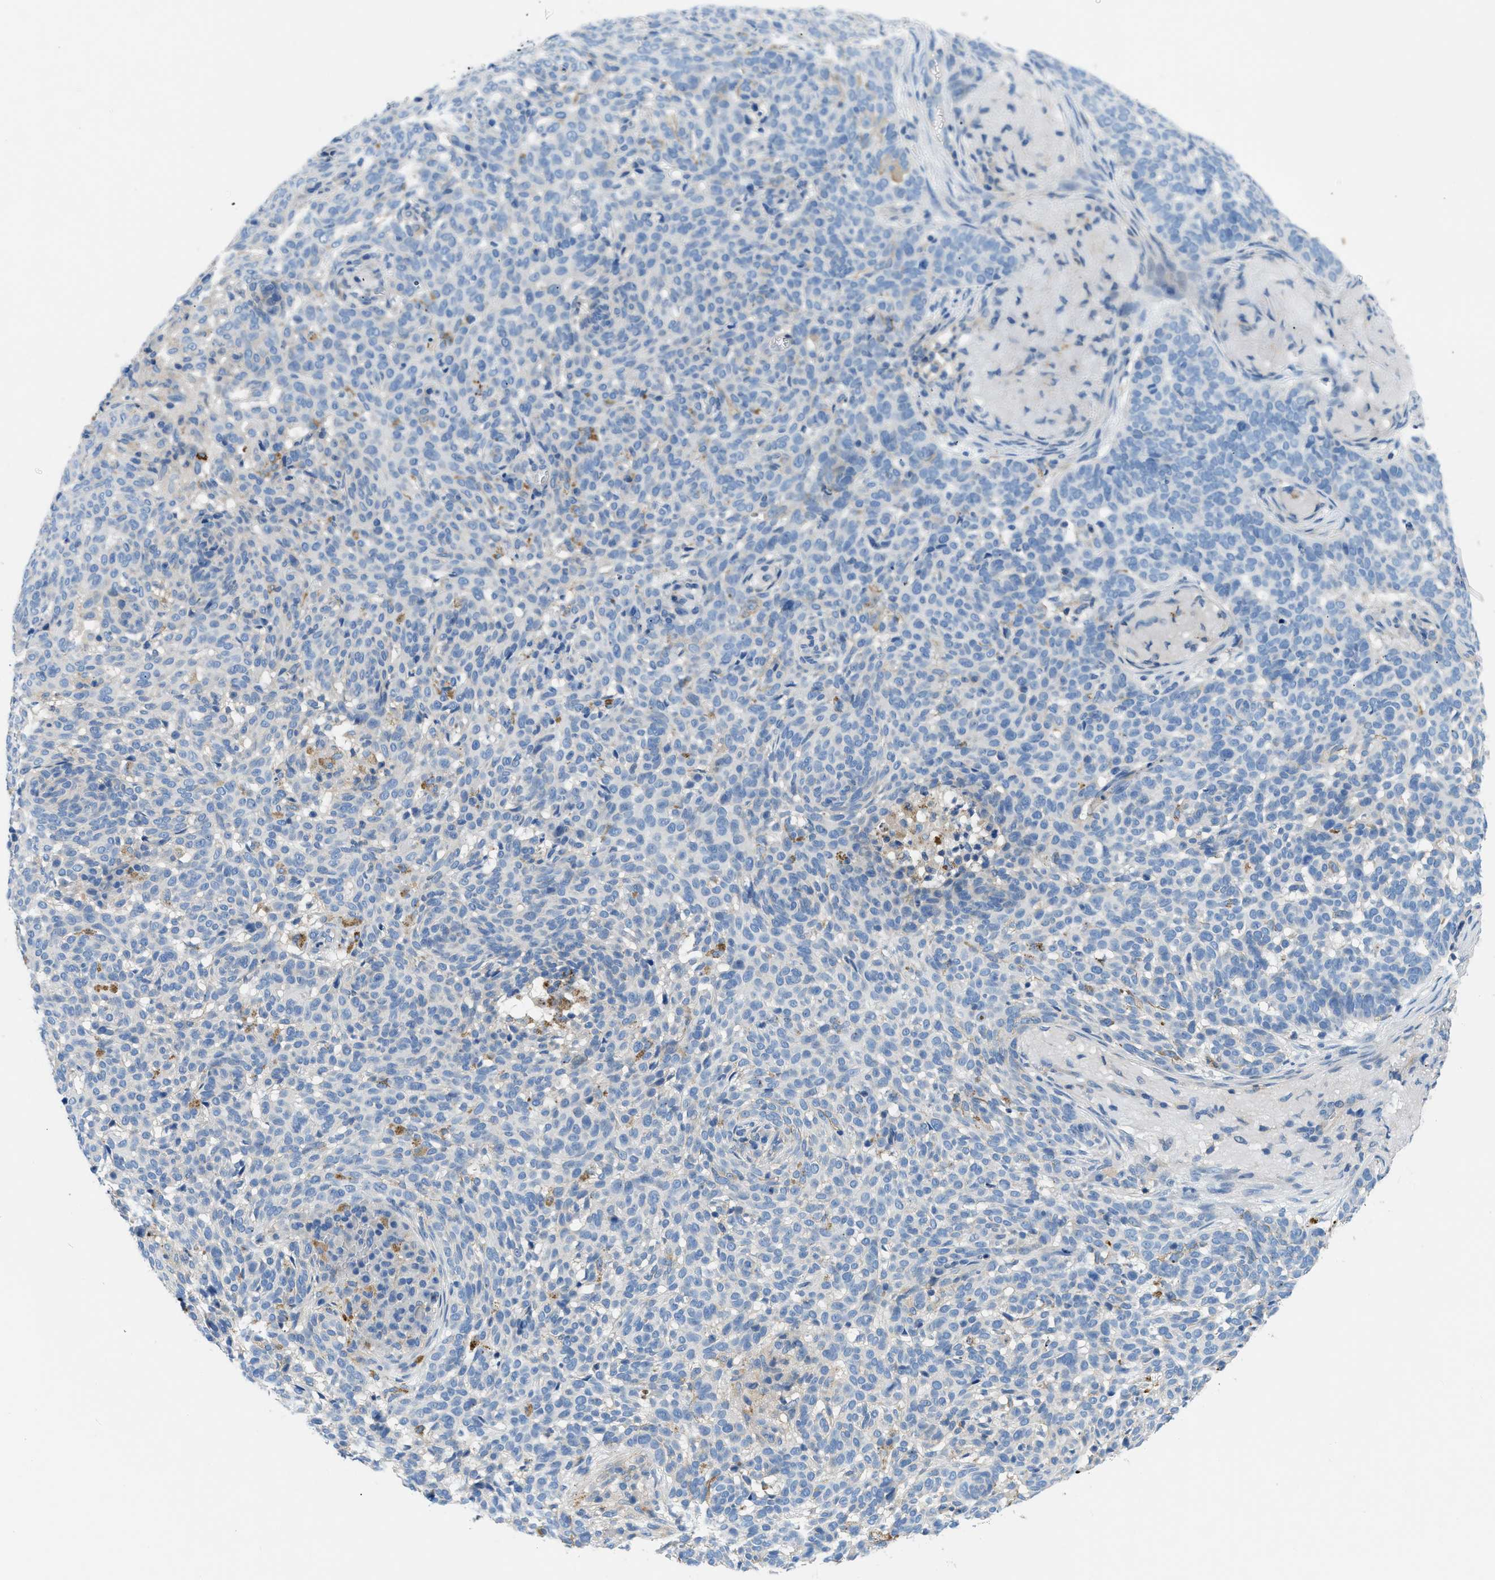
{"staining": {"intensity": "negative", "quantity": "none", "location": "none"}, "tissue": "skin cancer", "cell_type": "Tumor cells", "image_type": "cancer", "snomed": [{"axis": "morphology", "description": "Basal cell carcinoma"}, {"axis": "topography", "description": "Skin"}], "caption": "The photomicrograph displays no significant expression in tumor cells of skin basal cell carcinoma.", "gene": "ORAI1", "patient": {"sex": "male", "age": 85}}